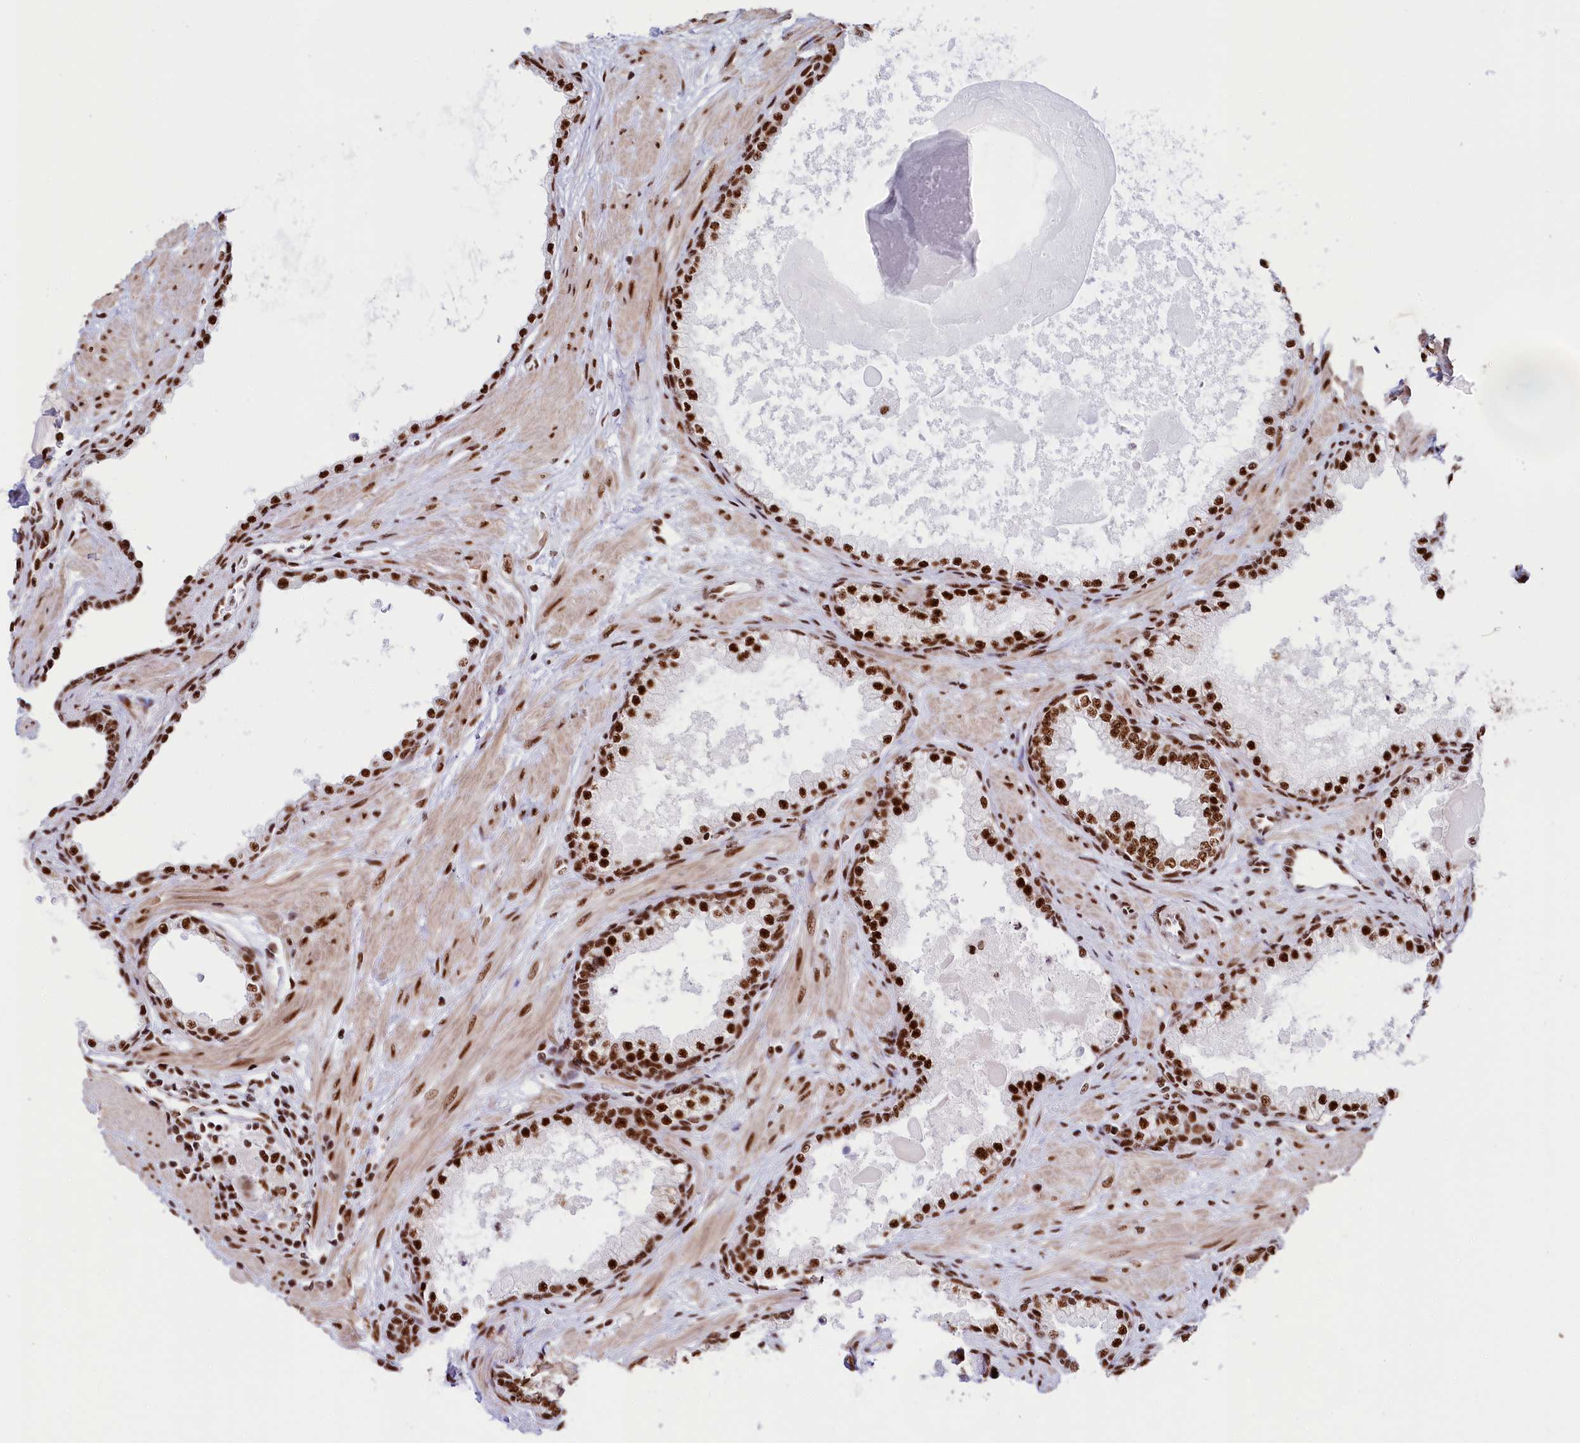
{"staining": {"intensity": "strong", "quantity": ">75%", "location": "nuclear"}, "tissue": "prostate", "cell_type": "Glandular cells", "image_type": "normal", "snomed": [{"axis": "morphology", "description": "Normal tissue, NOS"}, {"axis": "topography", "description": "Prostate"}], "caption": "Protein staining of benign prostate demonstrates strong nuclear staining in about >75% of glandular cells. Immunohistochemistry (ihc) stains the protein of interest in brown and the nuclei are stained blue.", "gene": "SNRNP70", "patient": {"sex": "male", "age": 57}}